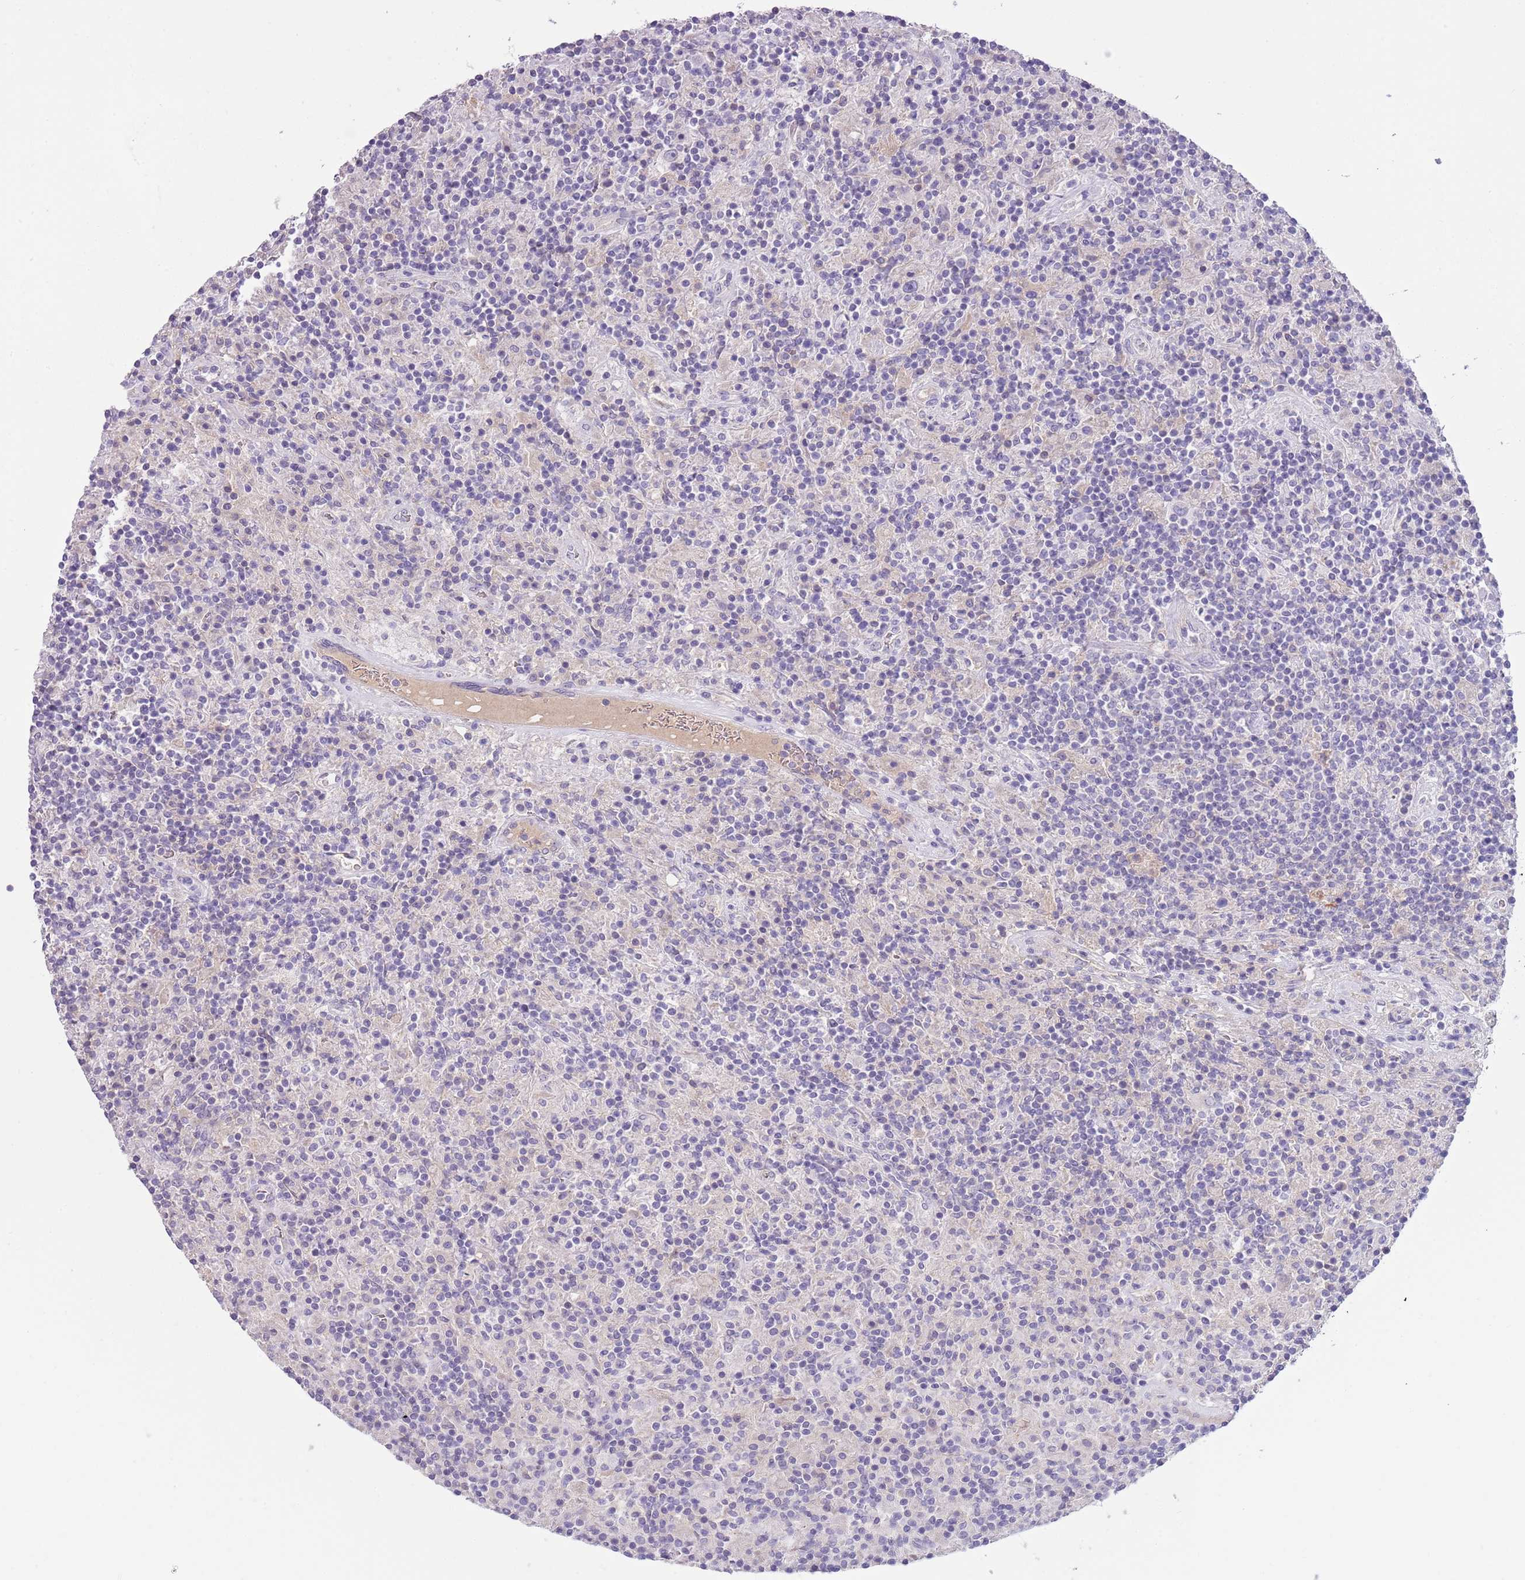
{"staining": {"intensity": "negative", "quantity": "none", "location": "none"}, "tissue": "lymphoma", "cell_type": "Tumor cells", "image_type": "cancer", "snomed": [{"axis": "morphology", "description": "Hodgkin's disease, NOS"}, {"axis": "topography", "description": "Lymph node"}], "caption": "Photomicrograph shows no protein expression in tumor cells of Hodgkin's disease tissue.", "gene": "HES3", "patient": {"sex": "male", "age": 70}}